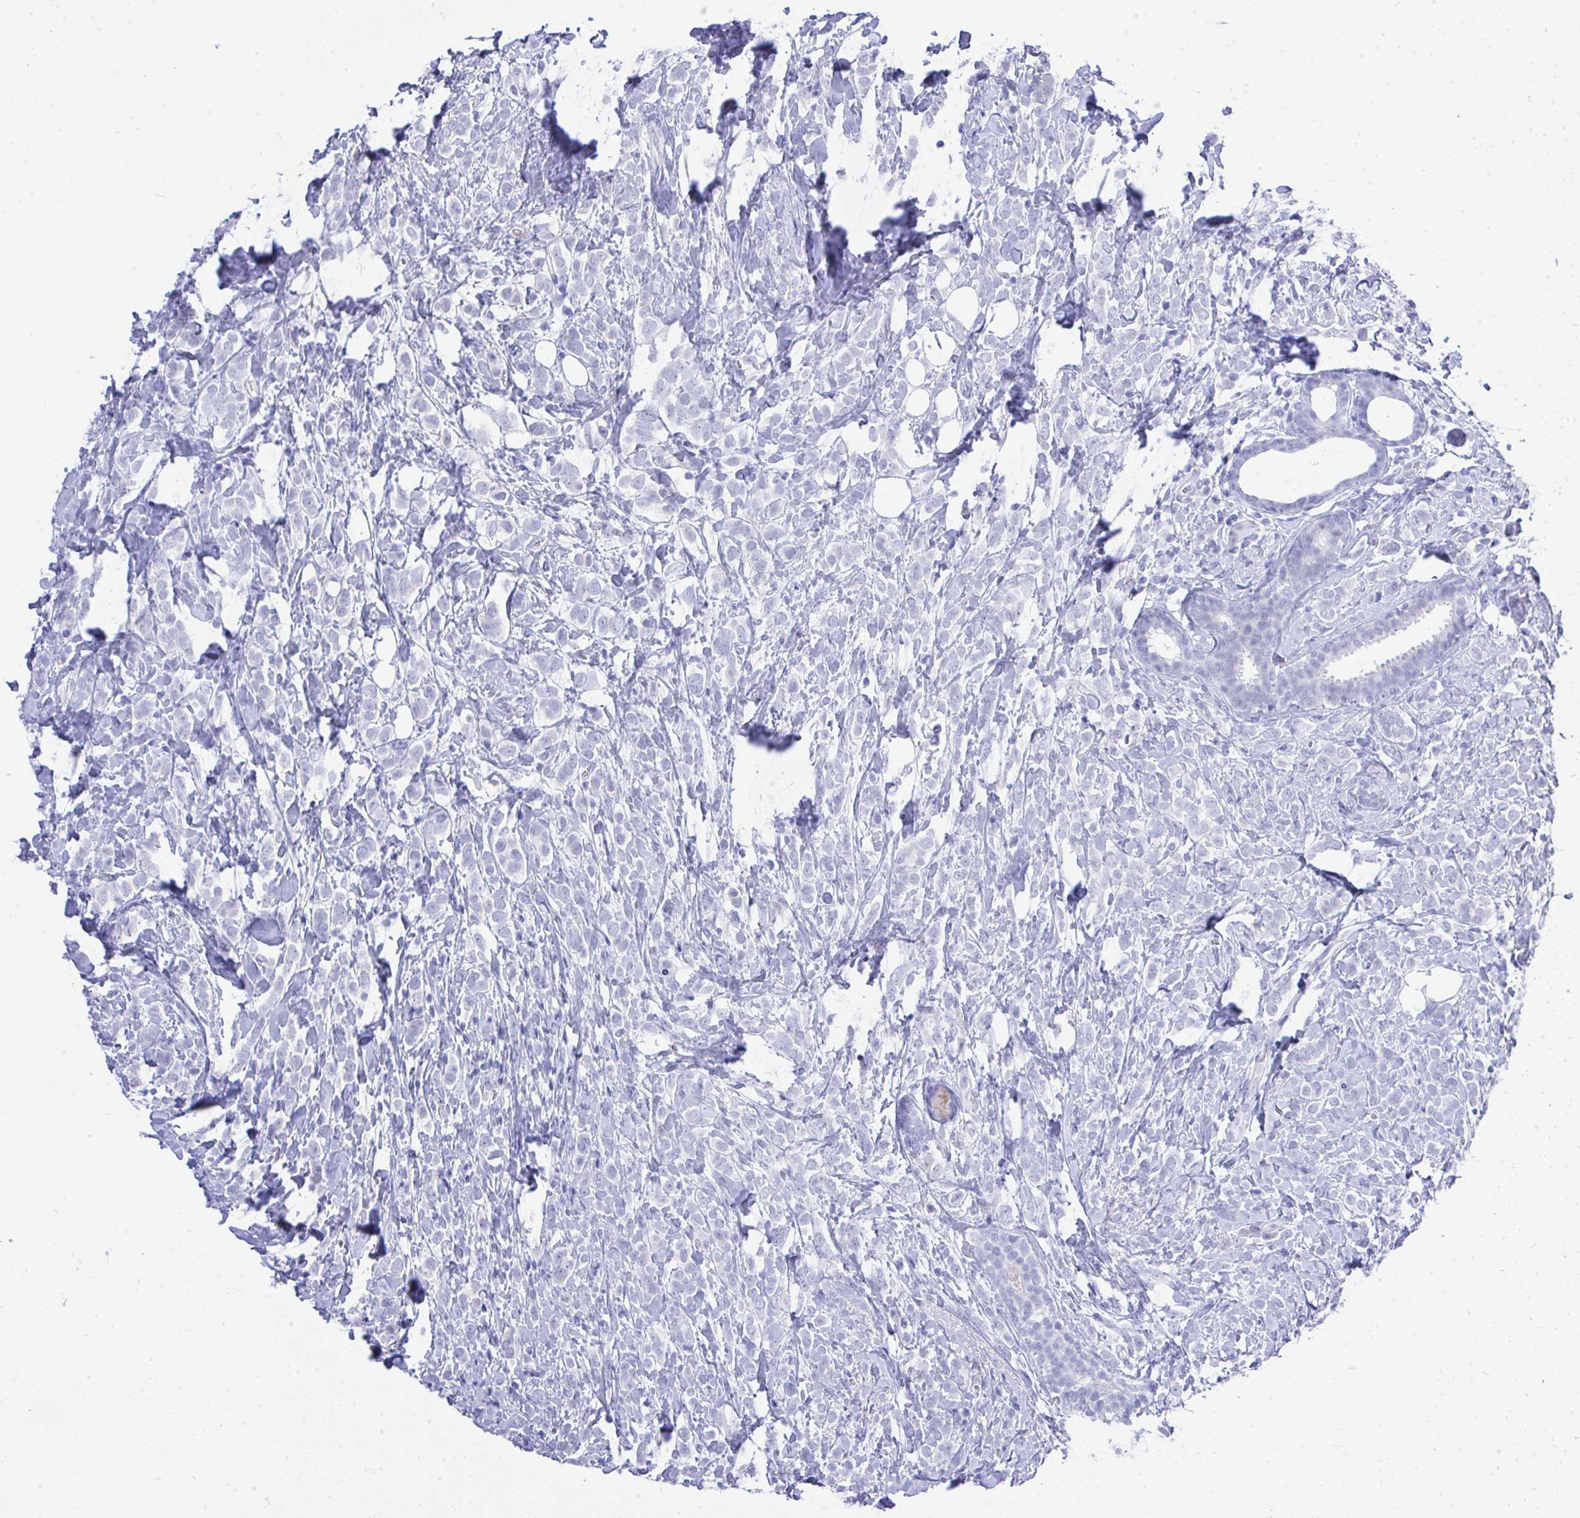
{"staining": {"intensity": "negative", "quantity": "none", "location": "none"}, "tissue": "breast cancer", "cell_type": "Tumor cells", "image_type": "cancer", "snomed": [{"axis": "morphology", "description": "Lobular carcinoma"}, {"axis": "topography", "description": "Breast"}], "caption": "This is an IHC micrograph of human breast lobular carcinoma. There is no staining in tumor cells.", "gene": "MS4A12", "patient": {"sex": "female", "age": 49}}